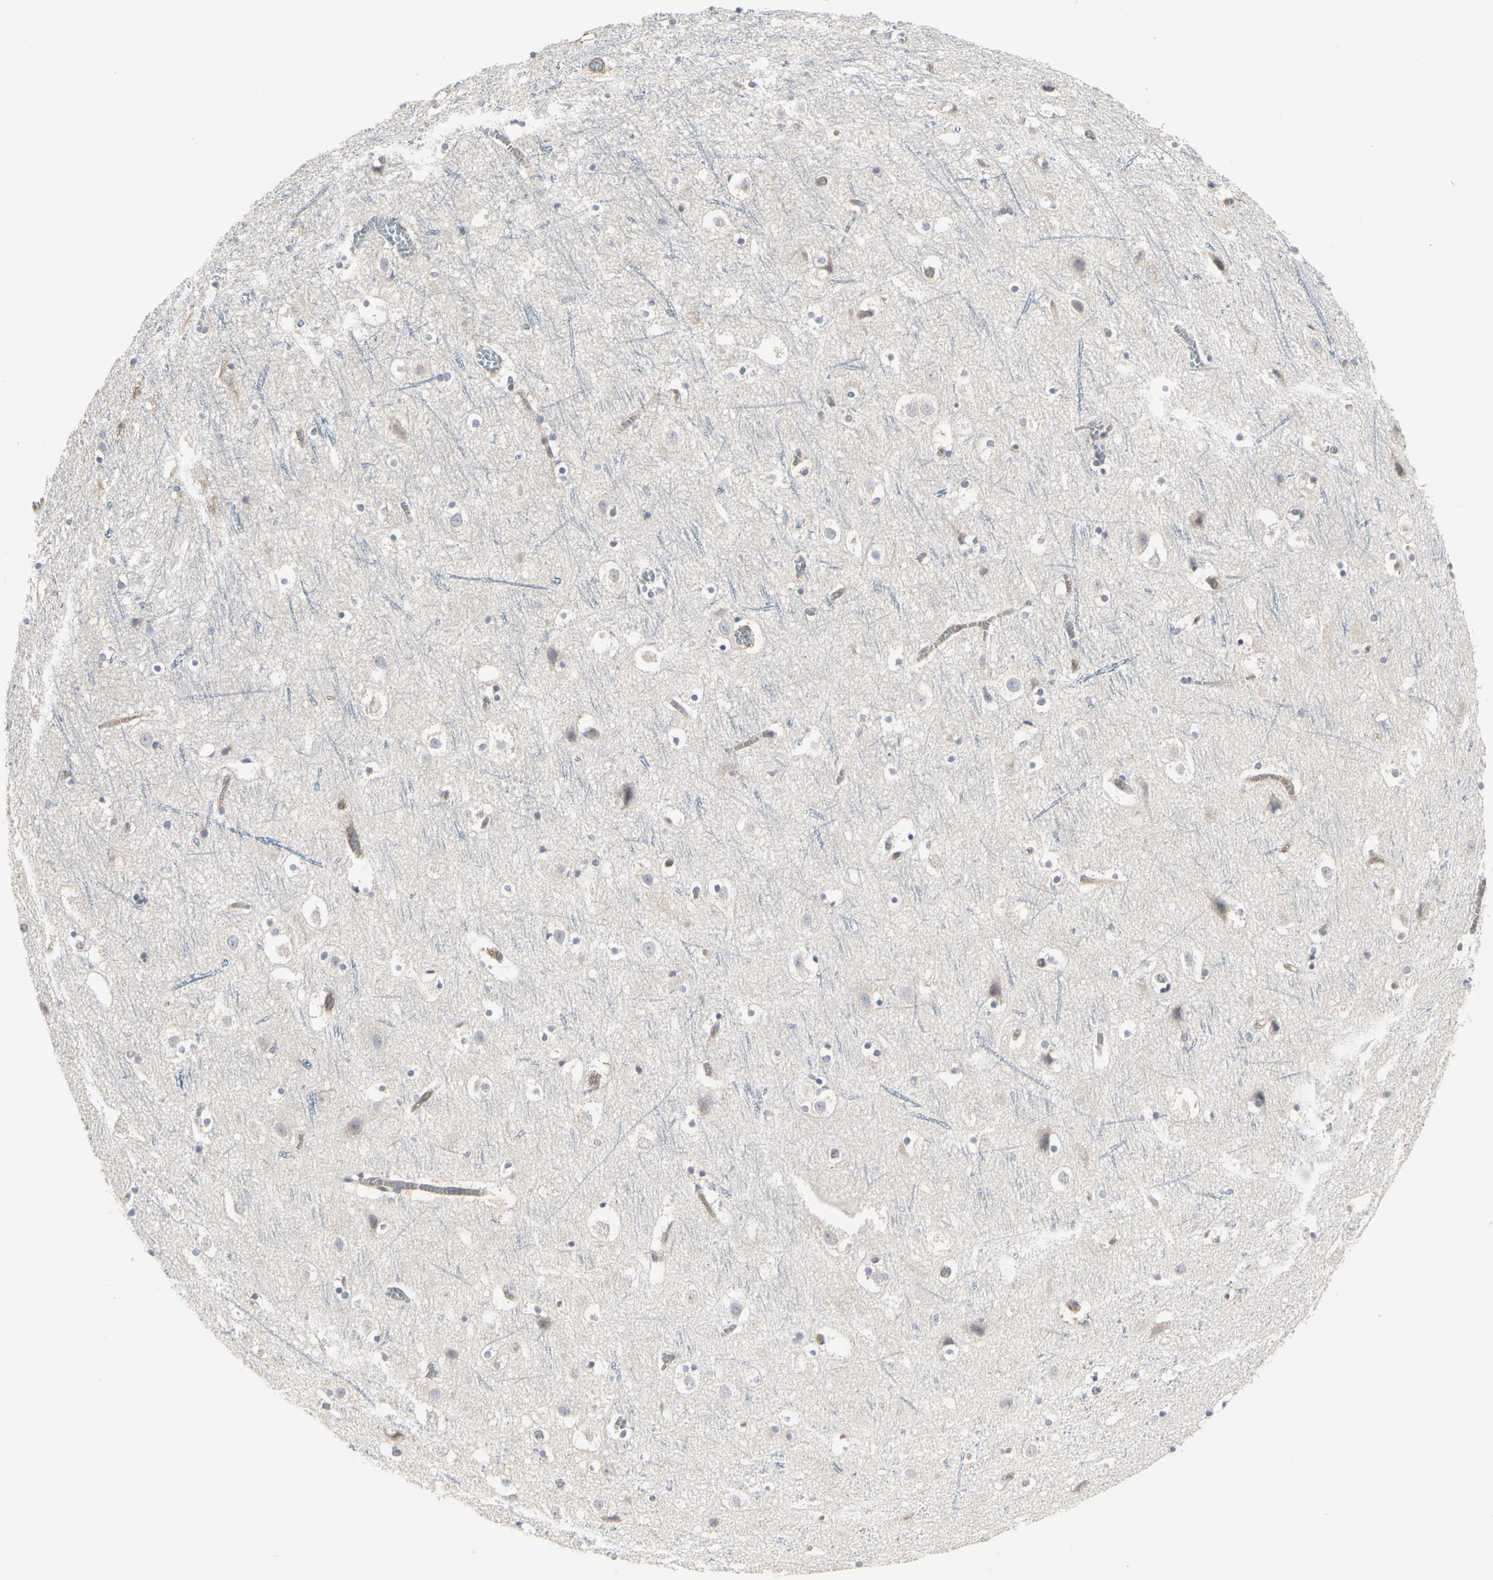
{"staining": {"intensity": "moderate", "quantity": ">75%", "location": "cytoplasmic/membranous"}, "tissue": "cerebral cortex", "cell_type": "Endothelial cells", "image_type": "normal", "snomed": [{"axis": "morphology", "description": "Normal tissue, NOS"}, {"axis": "topography", "description": "Cerebral cortex"}], "caption": "Cerebral cortex was stained to show a protein in brown. There is medium levels of moderate cytoplasmic/membranous expression in approximately >75% of endothelial cells. Nuclei are stained in blue.", "gene": "C3orf52", "patient": {"sex": "male", "age": 45}}